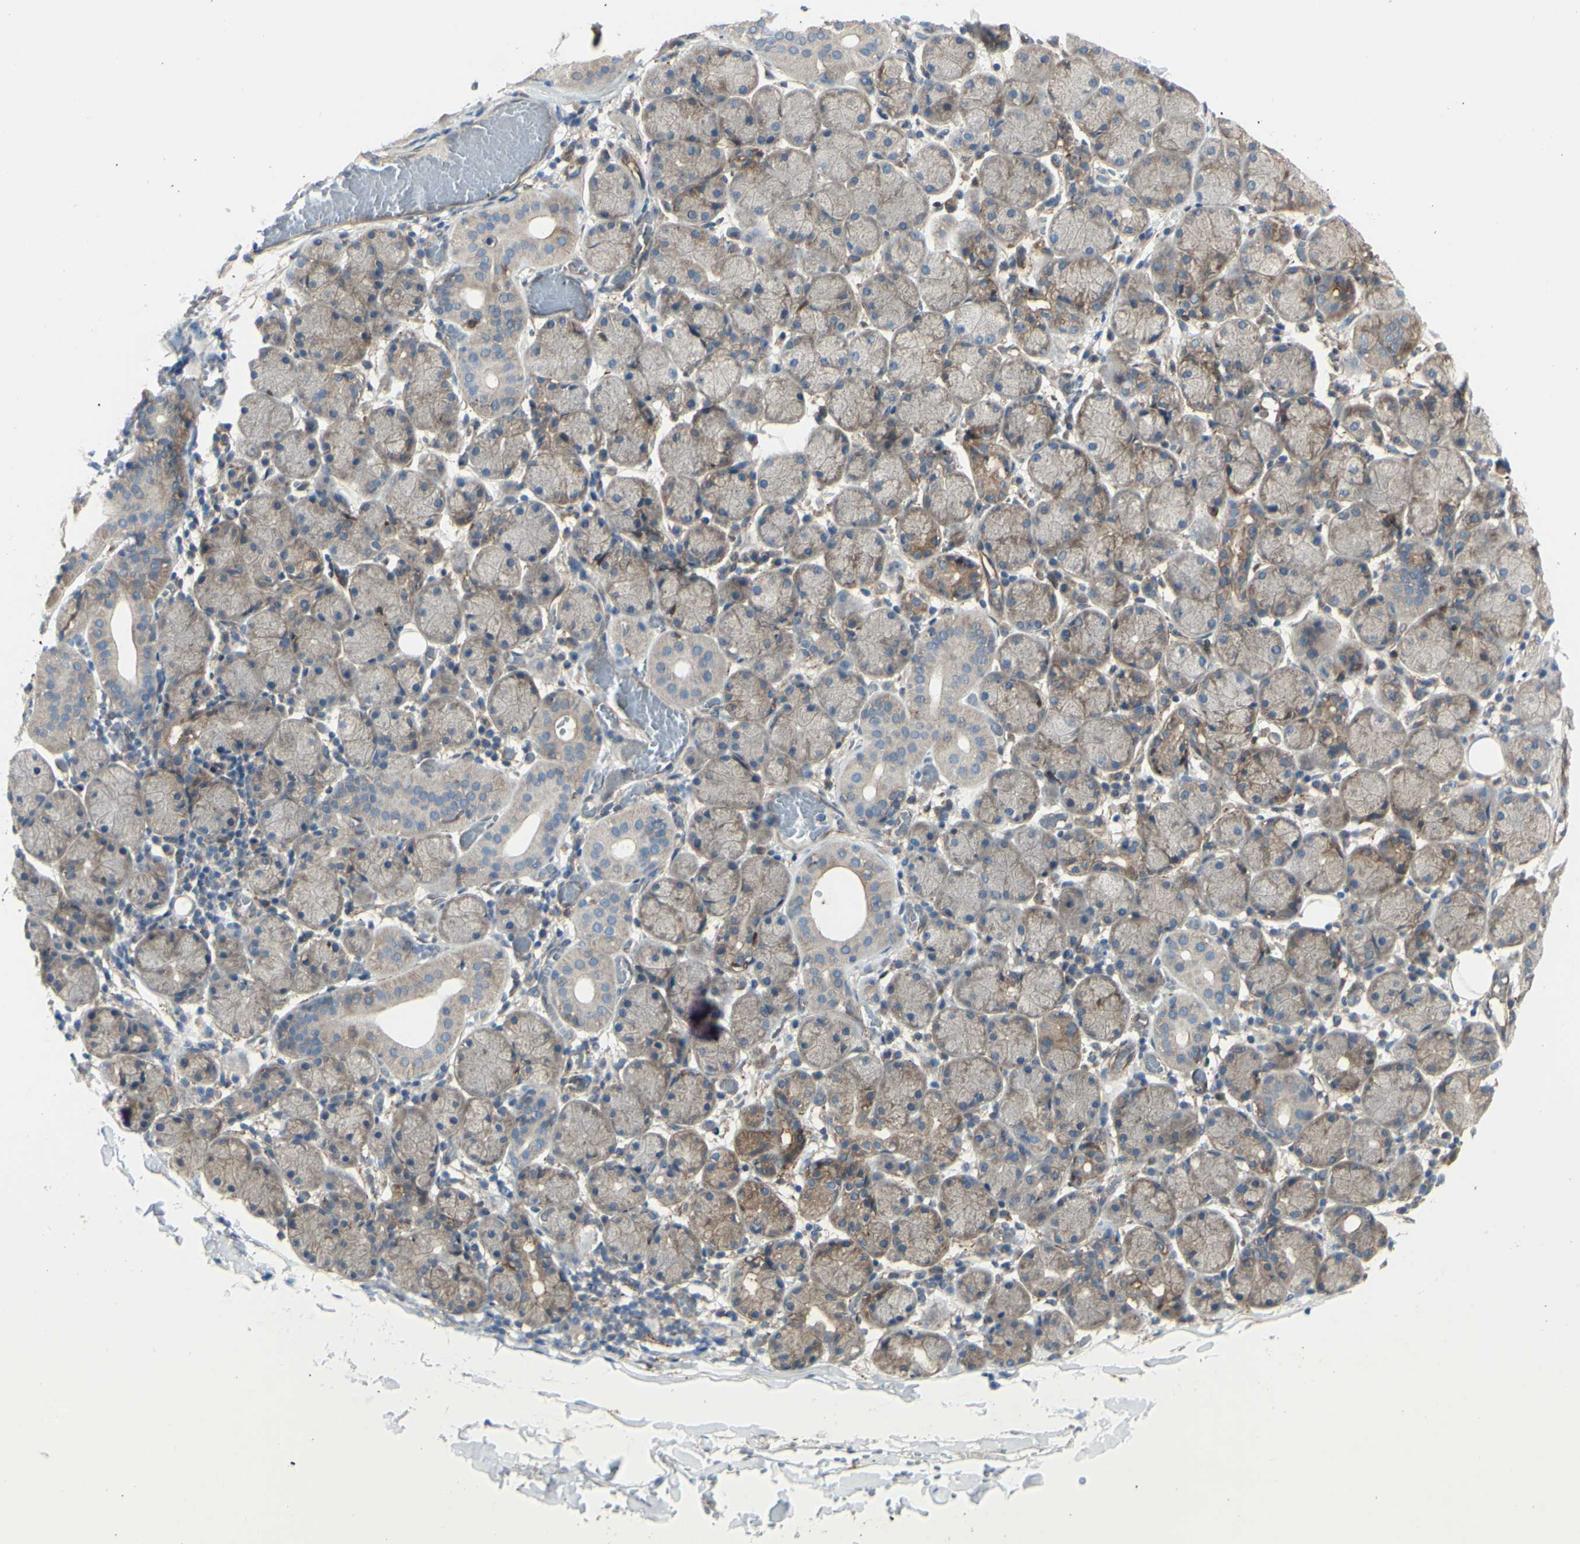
{"staining": {"intensity": "weak", "quantity": "25%-75%", "location": "cytoplasmic/membranous"}, "tissue": "salivary gland", "cell_type": "Glandular cells", "image_type": "normal", "snomed": [{"axis": "morphology", "description": "Normal tissue, NOS"}, {"axis": "topography", "description": "Salivary gland"}], "caption": "Weak cytoplasmic/membranous protein expression is identified in about 25%-75% of glandular cells in salivary gland.", "gene": "IGSF9B", "patient": {"sex": "female", "age": 24}}